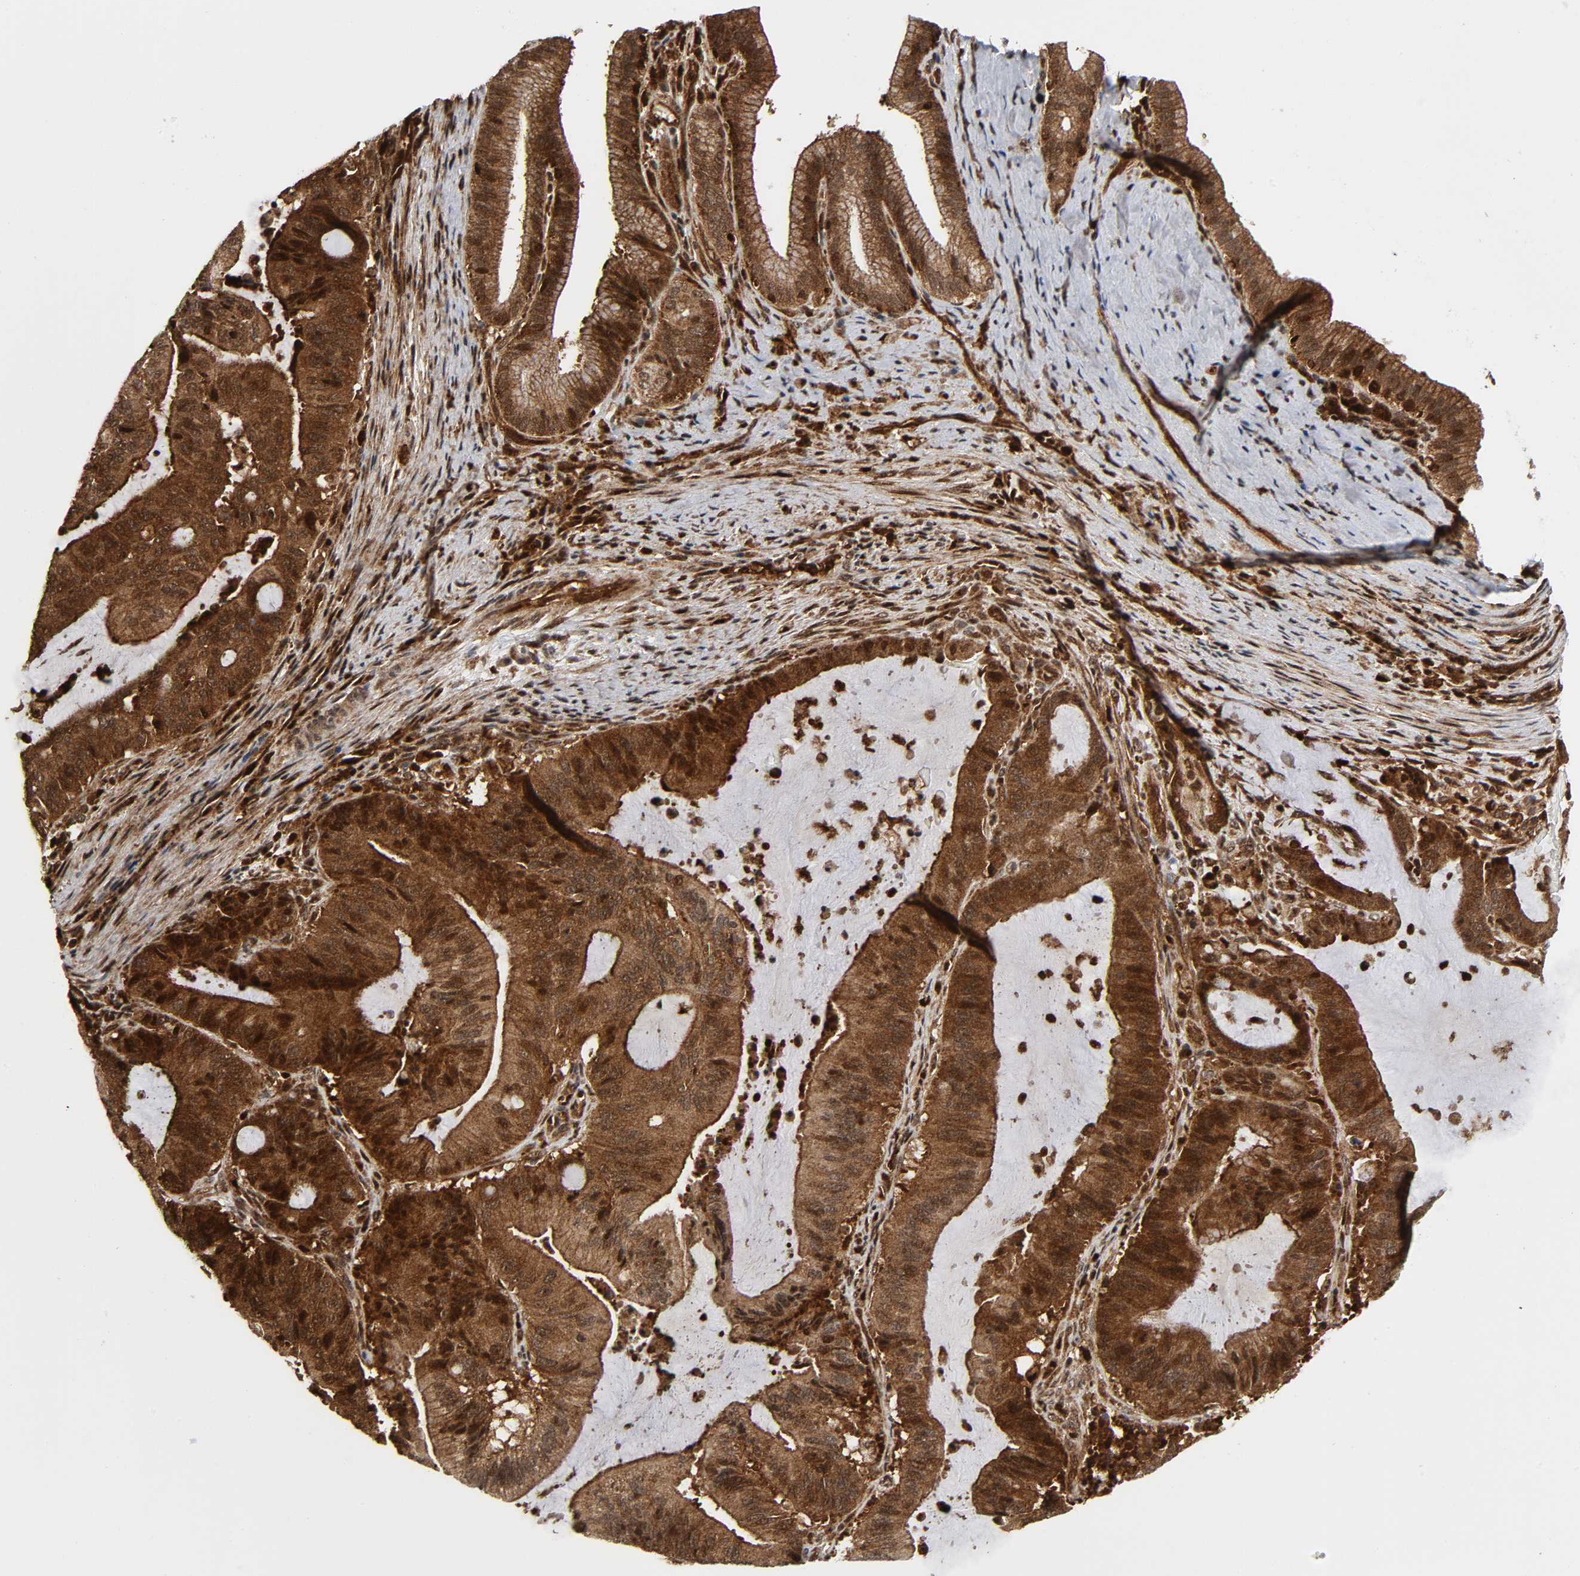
{"staining": {"intensity": "strong", "quantity": ">75%", "location": "cytoplasmic/membranous"}, "tissue": "liver cancer", "cell_type": "Tumor cells", "image_type": "cancer", "snomed": [{"axis": "morphology", "description": "Cholangiocarcinoma"}, {"axis": "topography", "description": "Liver"}], "caption": "Immunohistochemical staining of liver cholangiocarcinoma displays high levels of strong cytoplasmic/membranous positivity in approximately >75% of tumor cells.", "gene": "MAPK1", "patient": {"sex": "female", "age": 73}}